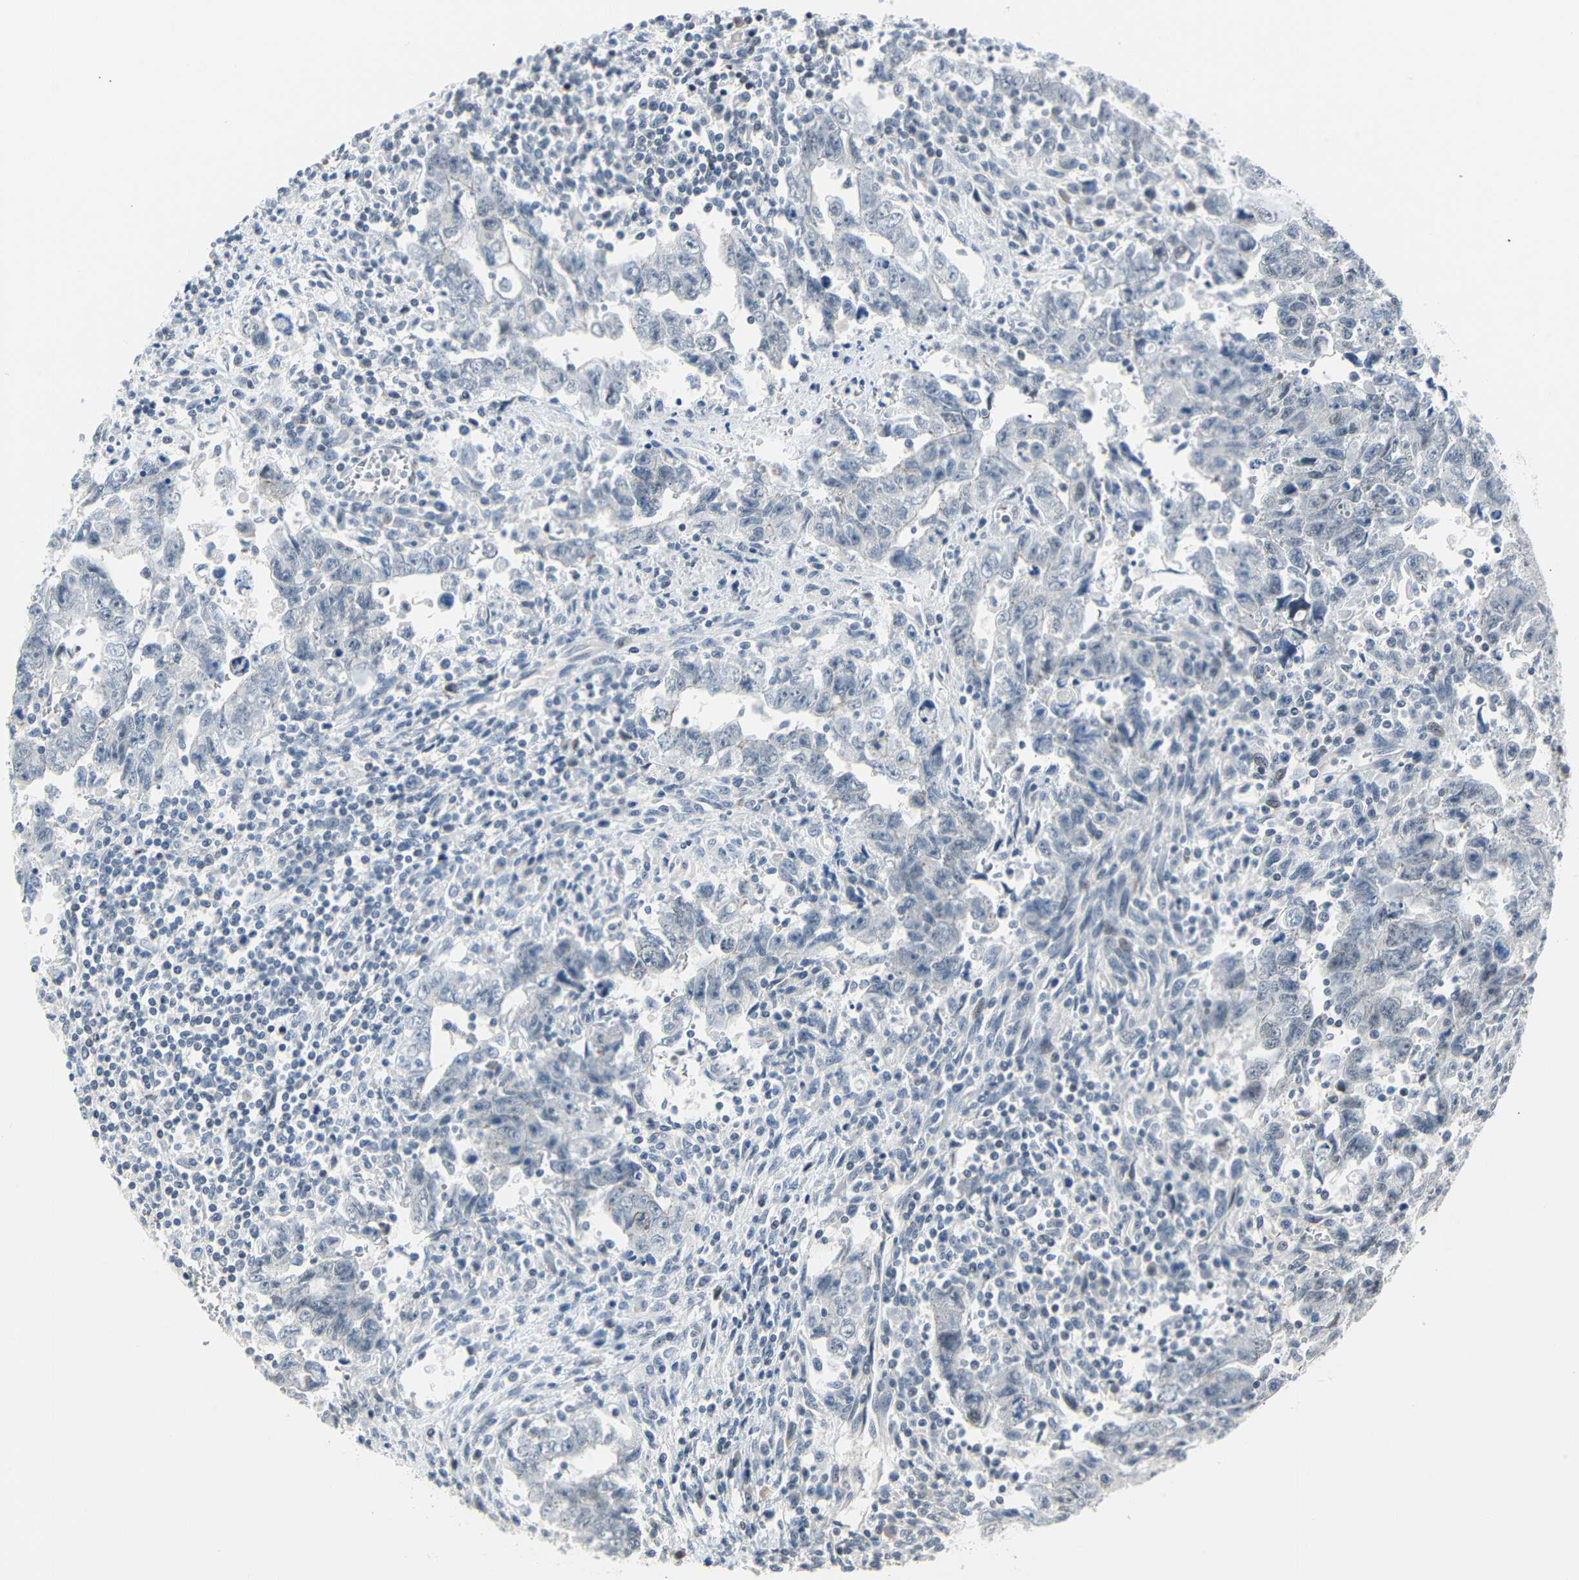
{"staining": {"intensity": "negative", "quantity": "none", "location": "none"}, "tissue": "testis cancer", "cell_type": "Tumor cells", "image_type": "cancer", "snomed": [{"axis": "morphology", "description": "Carcinoma, Embryonal, NOS"}, {"axis": "topography", "description": "Testis"}], "caption": "Immunohistochemistry (IHC) of testis embryonal carcinoma reveals no expression in tumor cells. (DAB (3,3'-diaminobenzidine) immunohistochemistry (IHC) visualized using brightfield microscopy, high magnification).", "gene": "IMPG2", "patient": {"sex": "male", "age": 28}}